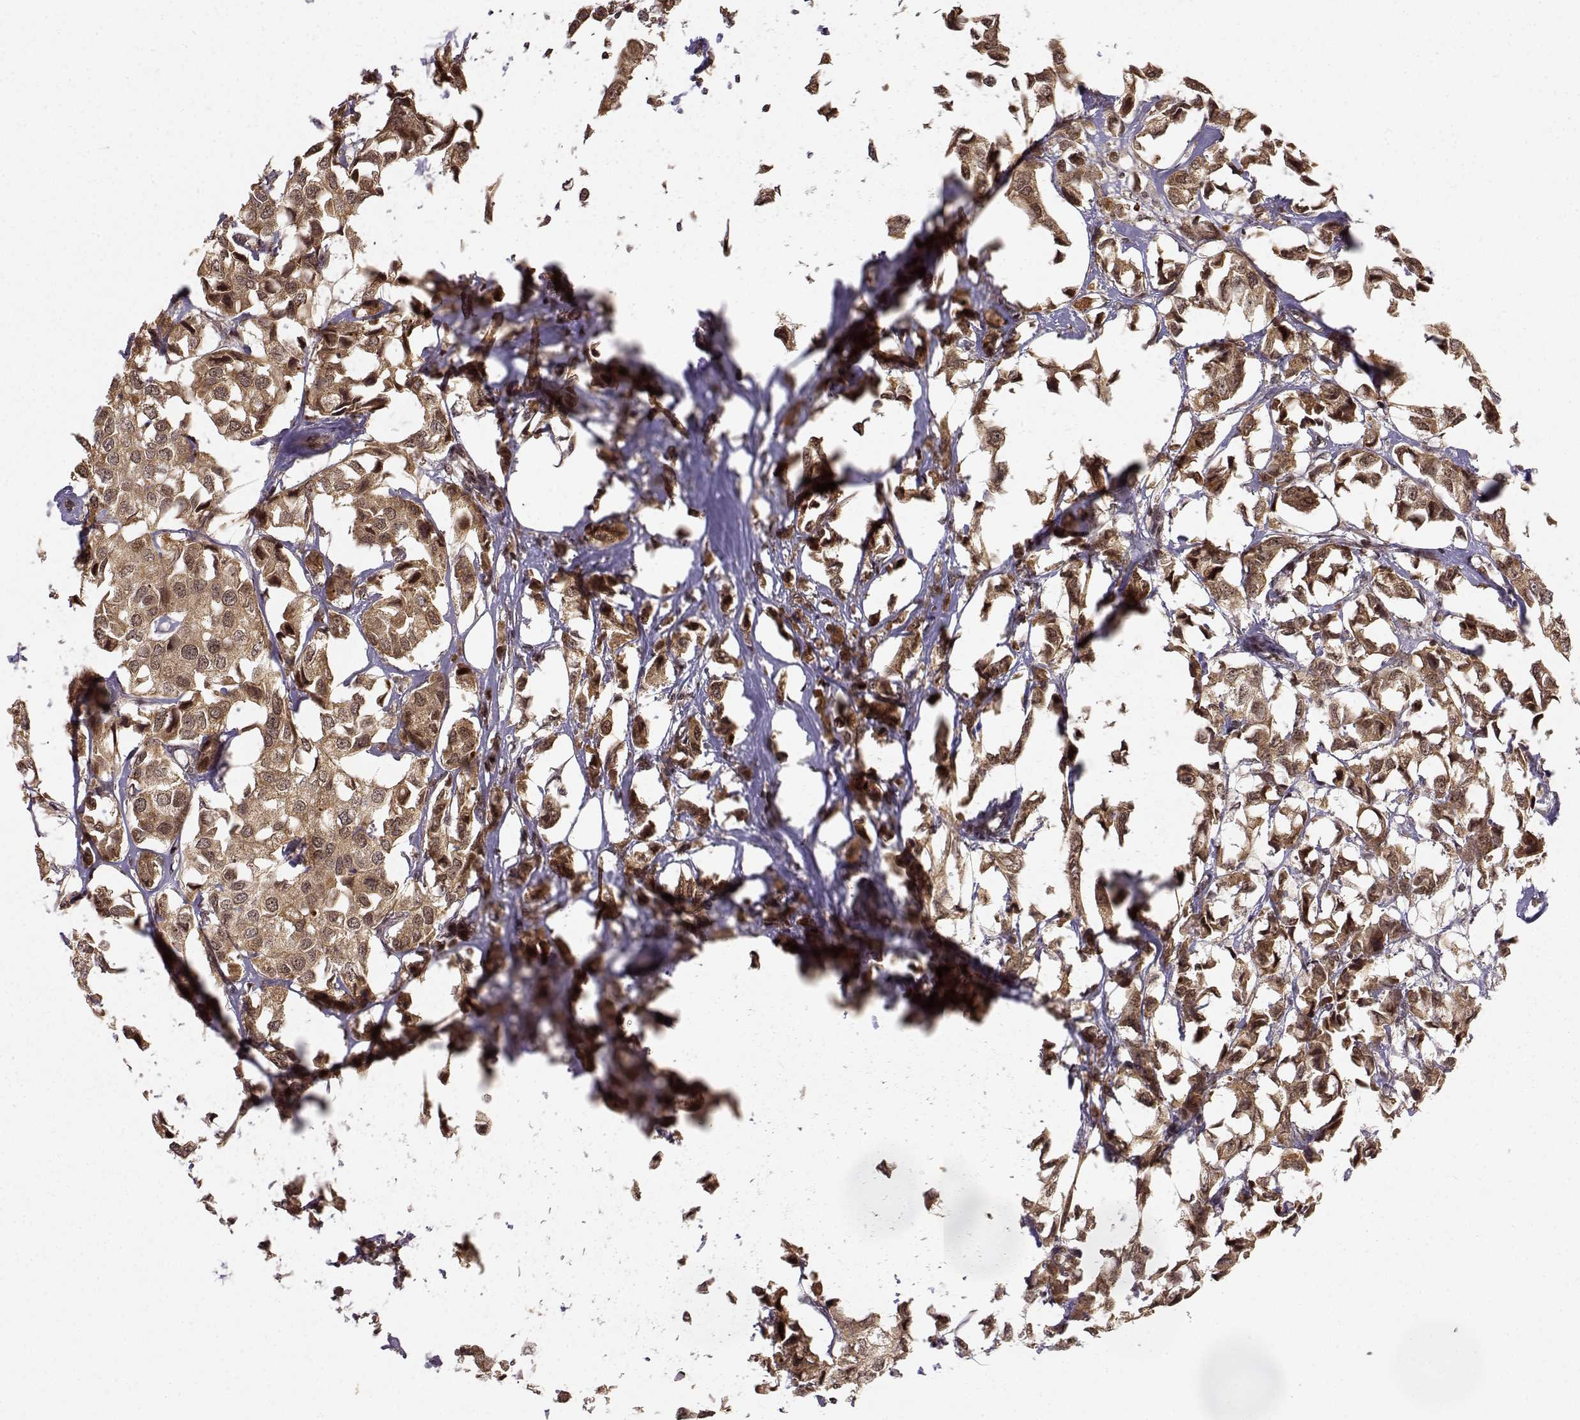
{"staining": {"intensity": "moderate", "quantity": ">75%", "location": "cytoplasmic/membranous,nuclear"}, "tissue": "breast cancer", "cell_type": "Tumor cells", "image_type": "cancer", "snomed": [{"axis": "morphology", "description": "Duct carcinoma"}, {"axis": "topography", "description": "Breast"}], "caption": "A high-resolution photomicrograph shows immunohistochemistry (IHC) staining of breast infiltrating ductal carcinoma, which displays moderate cytoplasmic/membranous and nuclear expression in about >75% of tumor cells. The staining is performed using DAB brown chromogen to label protein expression. The nuclei are counter-stained blue using hematoxylin.", "gene": "MAEA", "patient": {"sex": "female", "age": 80}}